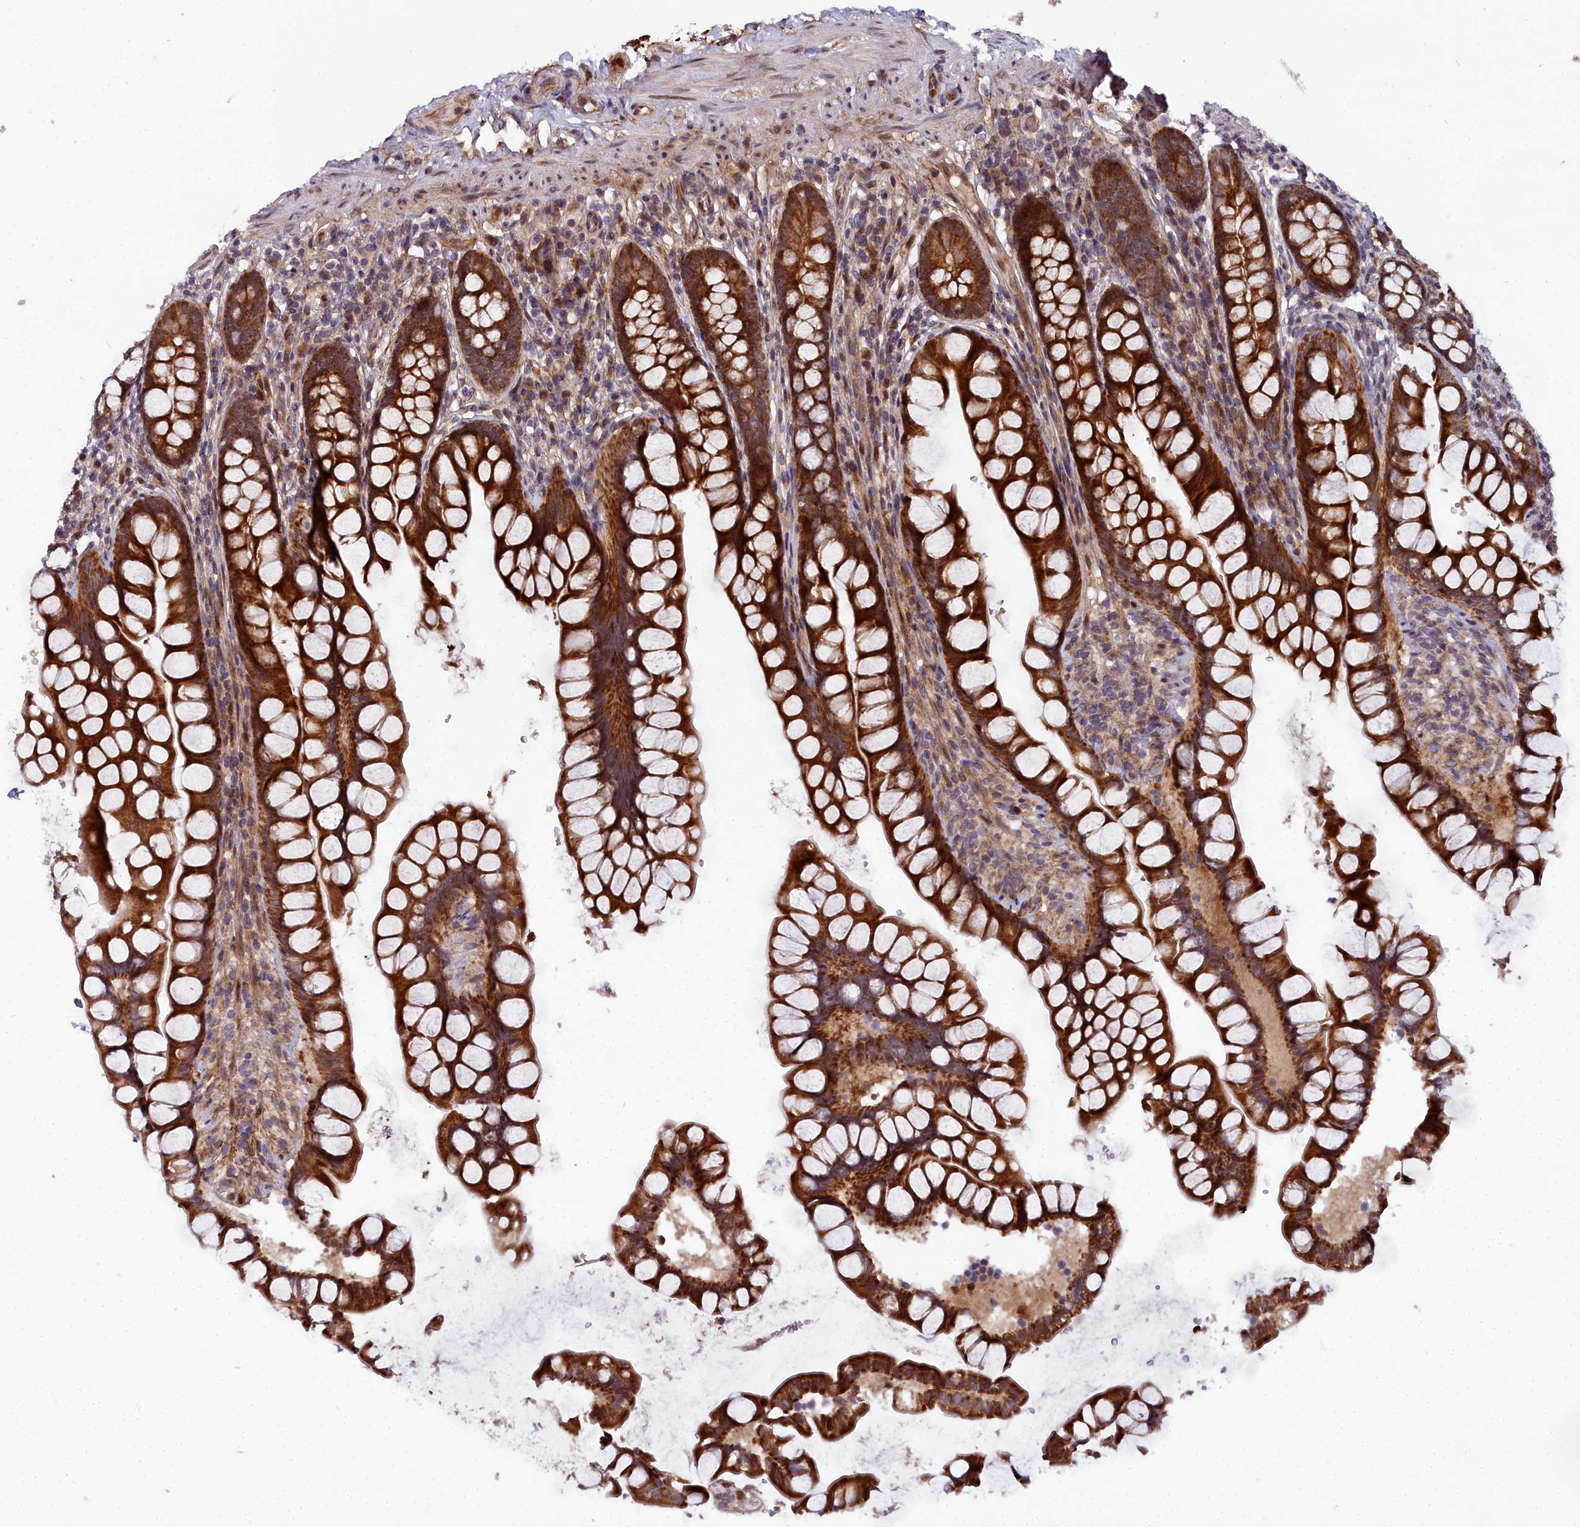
{"staining": {"intensity": "strong", "quantity": ">75%", "location": "cytoplasmic/membranous"}, "tissue": "small intestine", "cell_type": "Glandular cells", "image_type": "normal", "snomed": [{"axis": "morphology", "description": "Normal tissue, NOS"}, {"axis": "topography", "description": "Small intestine"}], "caption": "Strong cytoplasmic/membranous protein staining is identified in approximately >75% of glandular cells in small intestine.", "gene": "MRPS11", "patient": {"sex": "male", "age": 70}}